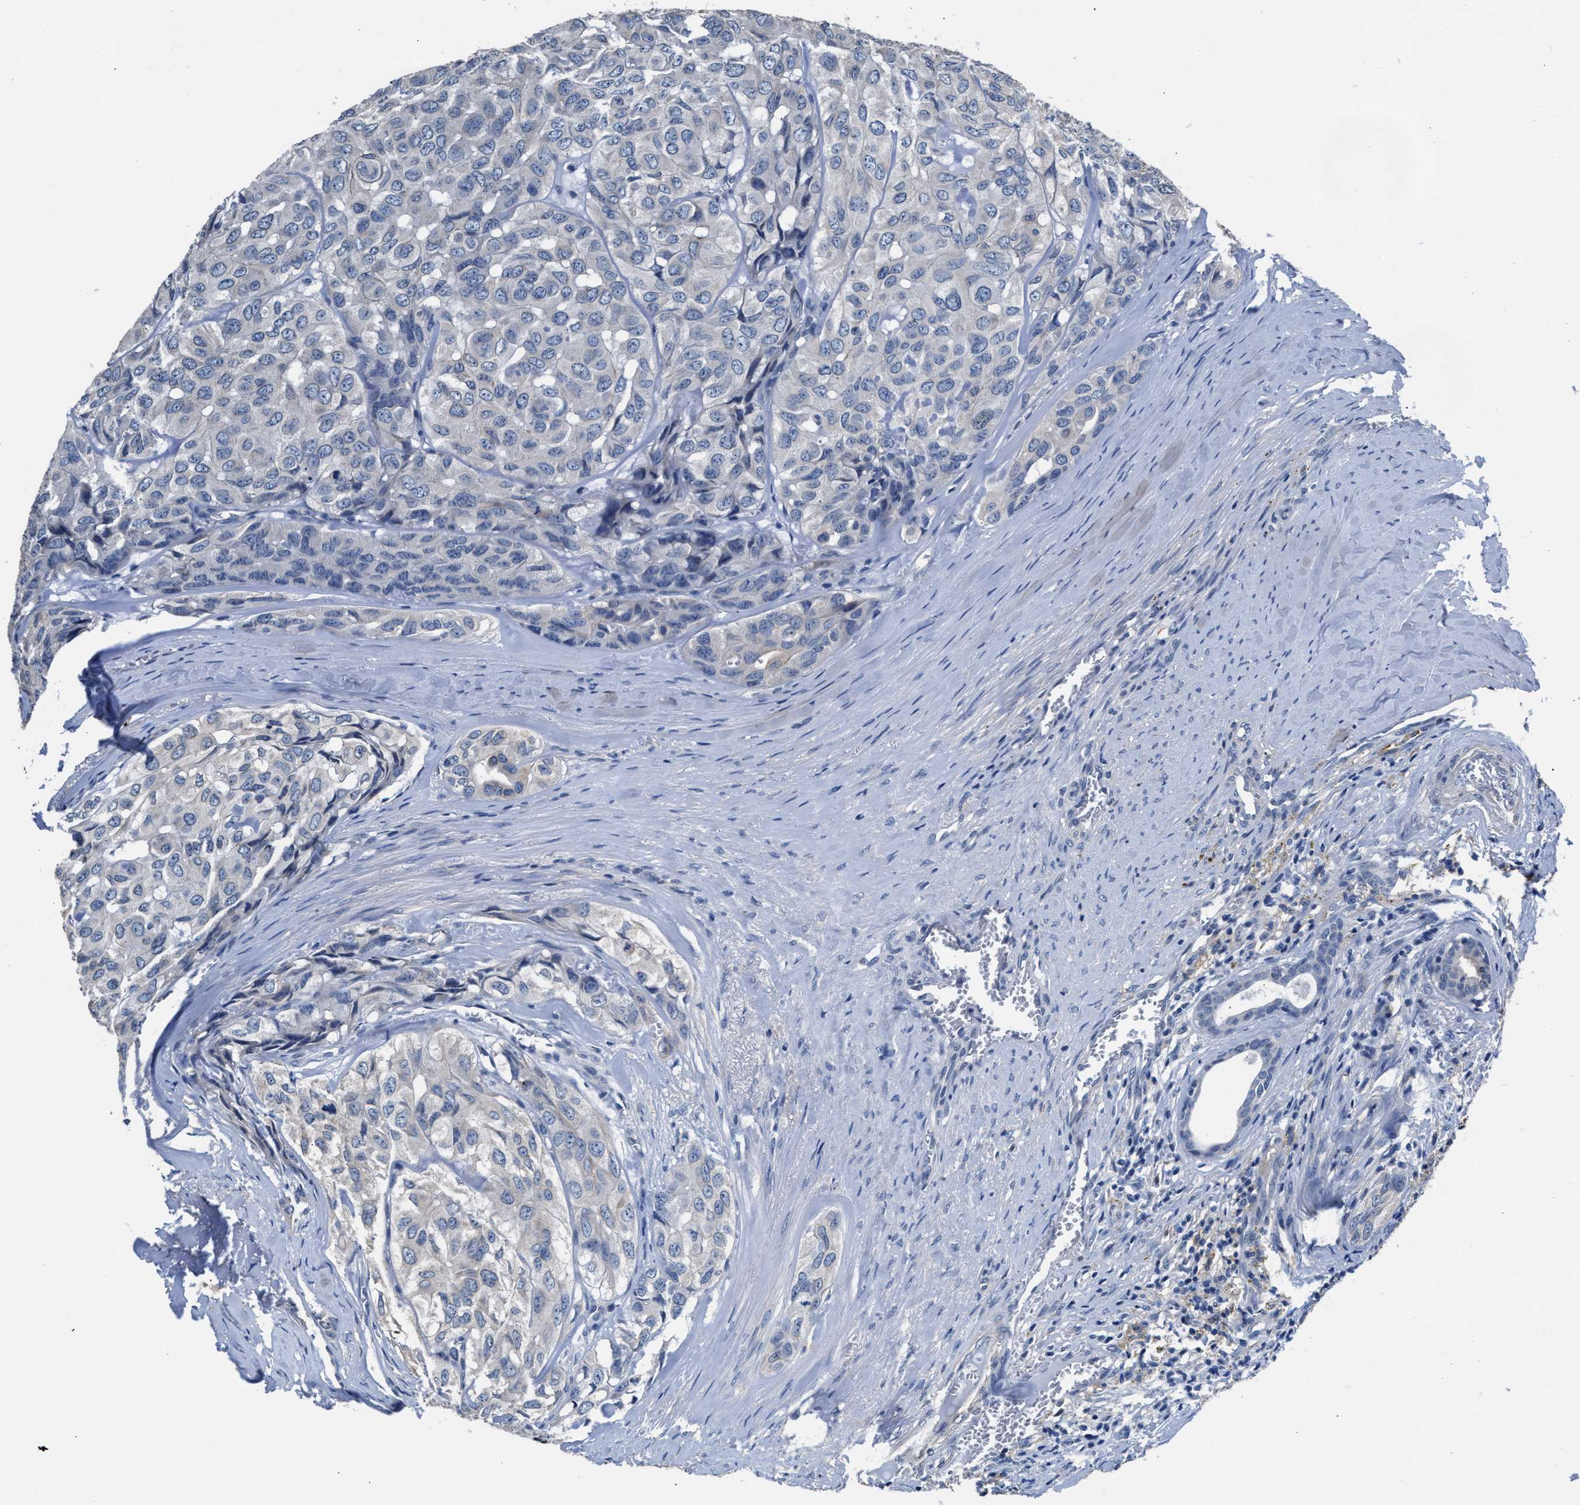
{"staining": {"intensity": "negative", "quantity": "none", "location": "none"}, "tissue": "head and neck cancer", "cell_type": "Tumor cells", "image_type": "cancer", "snomed": [{"axis": "morphology", "description": "Adenocarcinoma, NOS"}, {"axis": "topography", "description": "Salivary gland, NOS"}, {"axis": "topography", "description": "Head-Neck"}], "caption": "Human head and neck cancer stained for a protein using immunohistochemistry shows no expression in tumor cells.", "gene": "MYH3", "patient": {"sex": "female", "age": 76}}